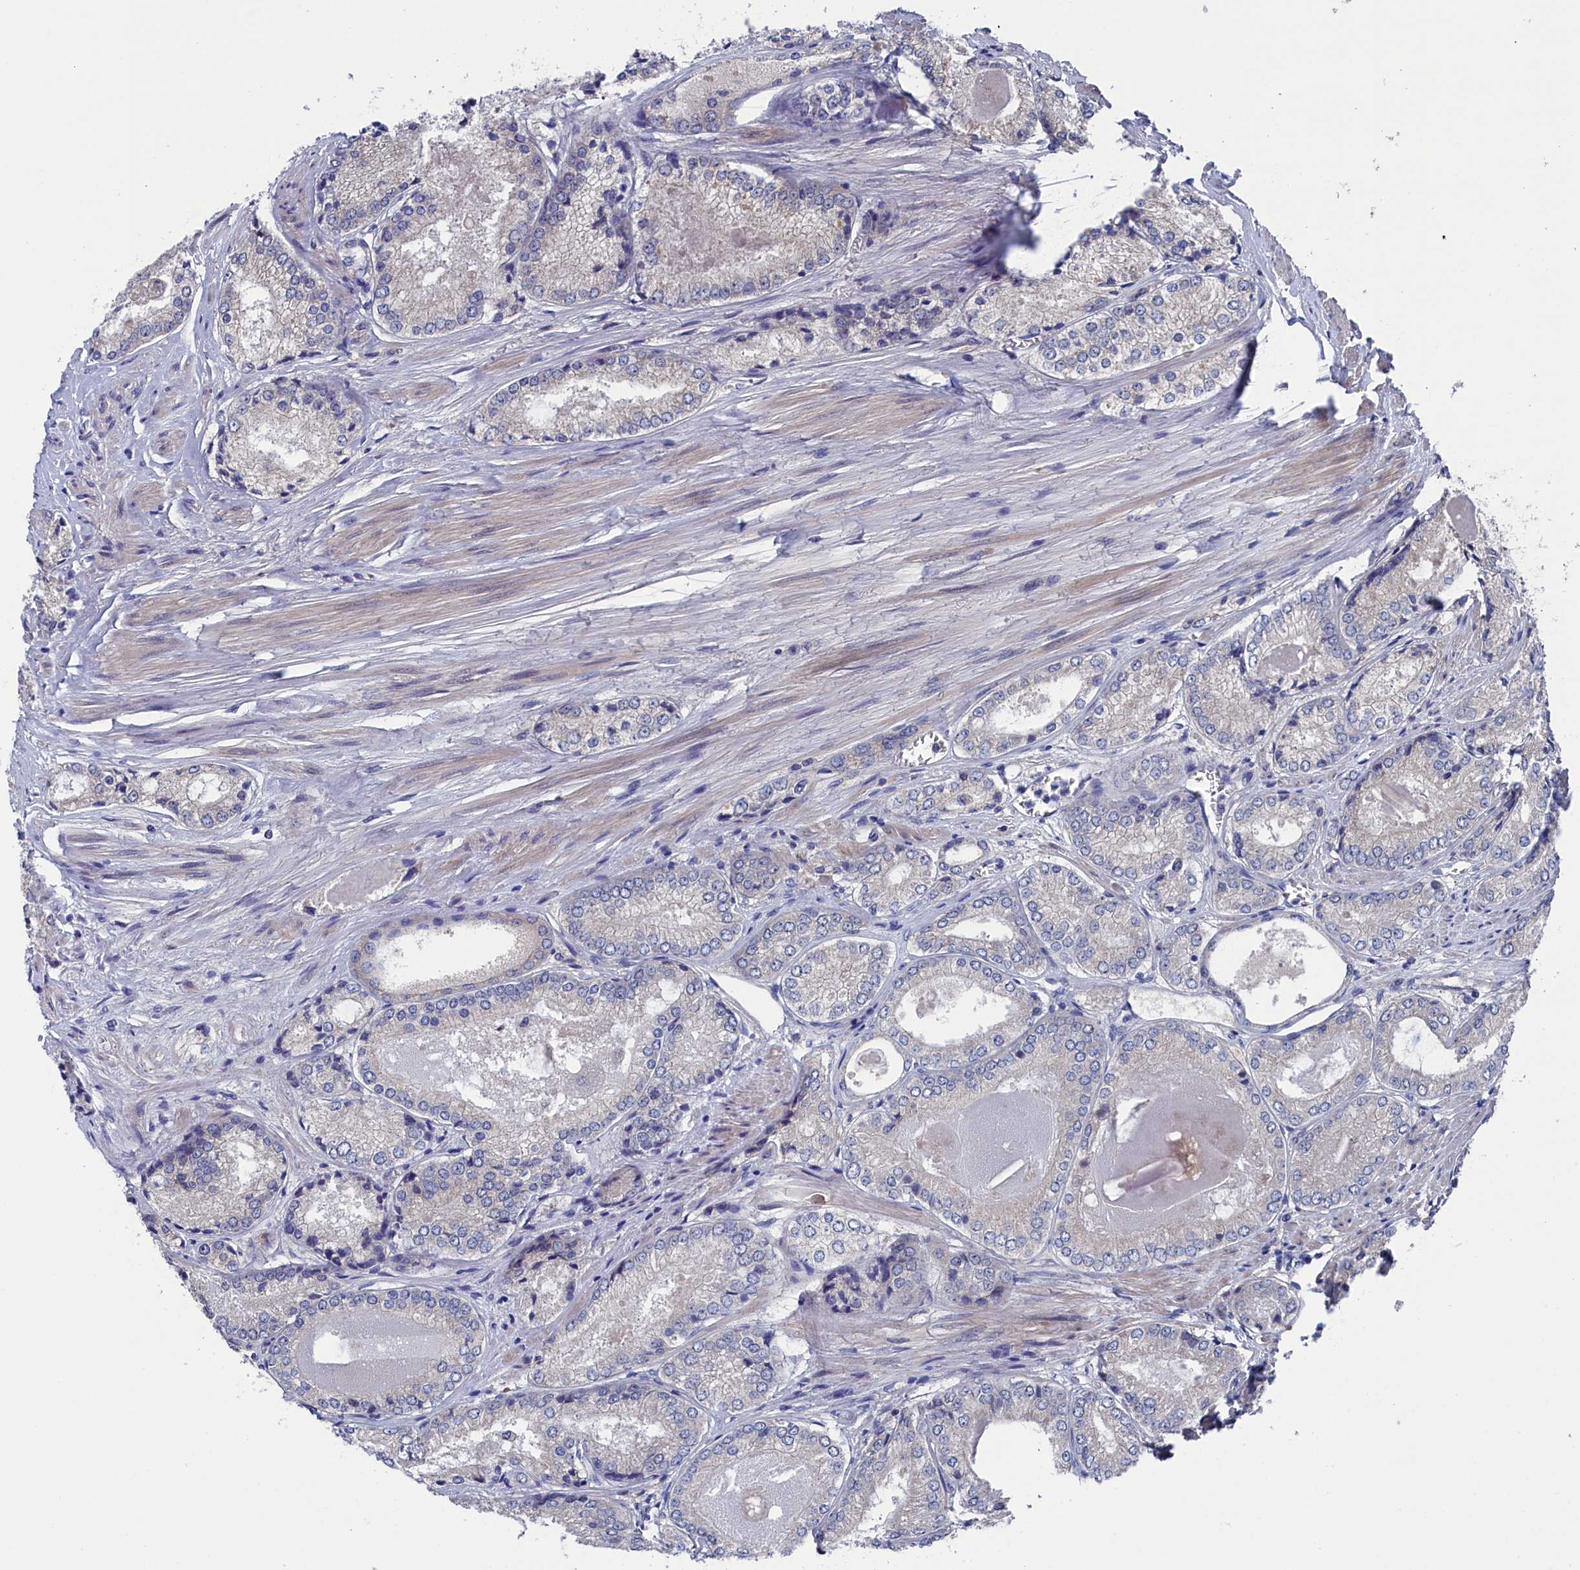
{"staining": {"intensity": "negative", "quantity": "none", "location": "none"}, "tissue": "prostate cancer", "cell_type": "Tumor cells", "image_type": "cancer", "snomed": [{"axis": "morphology", "description": "Adenocarcinoma, Low grade"}, {"axis": "topography", "description": "Prostate"}], "caption": "Immunohistochemistry micrograph of human low-grade adenocarcinoma (prostate) stained for a protein (brown), which reveals no staining in tumor cells.", "gene": "SPATA13", "patient": {"sex": "male", "age": 68}}